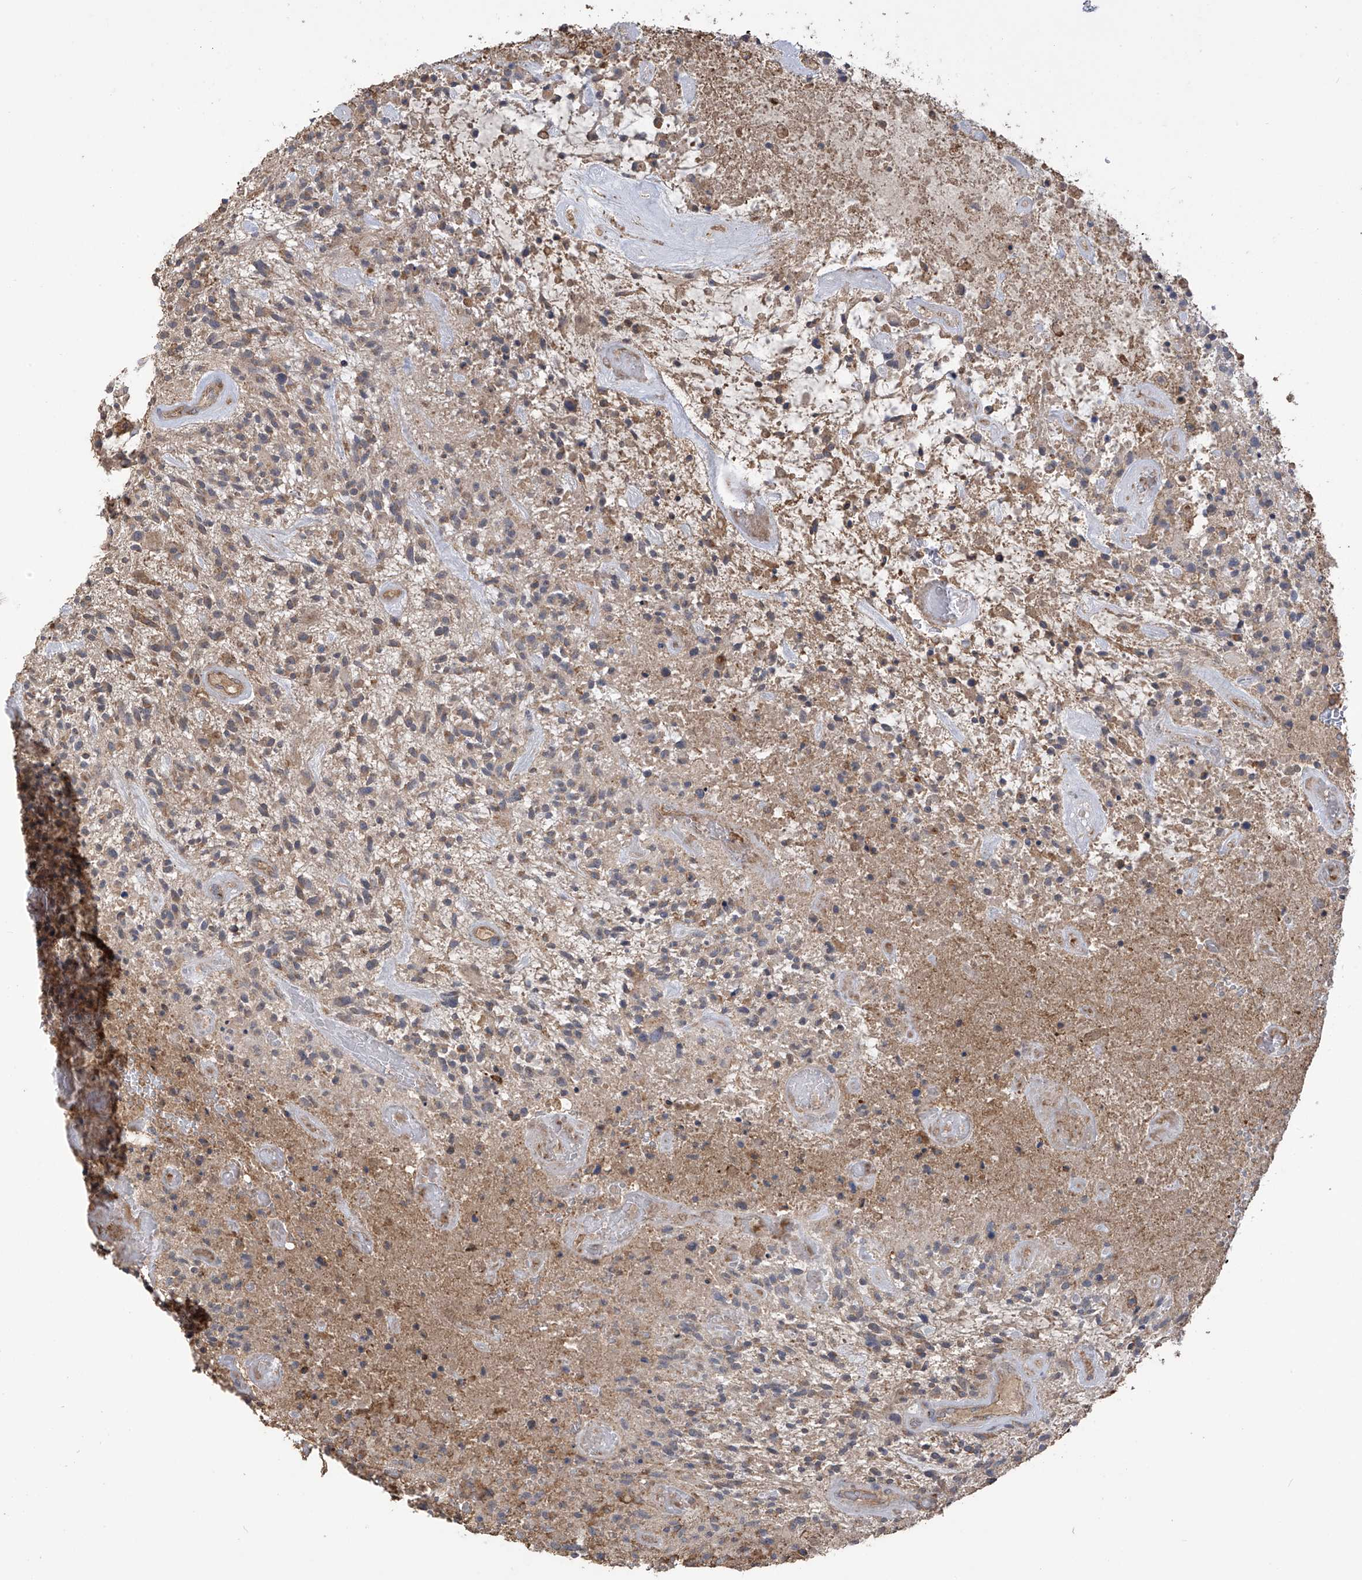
{"staining": {"intensity": "weak", "quantity": "25%-75%", "location": "cytoplasmic/membranous"}, "tissue": "glioma", "cell_type": "Tumor cells", "image_type": "cancer", "snomed": [{"axis": "morphology", "description": "Glioma, malignant, High grade"}, {"axis": "topography", "description": "Brain"}], "caption": "Malignant glioma (high-grade) stained for a protein (brown) exhibits weak cytoplasmic/membranous positive expression in about 25%-75% of tumor cells.", "gene": "COX10", "patient": {"sex": "male", "age": 47}}